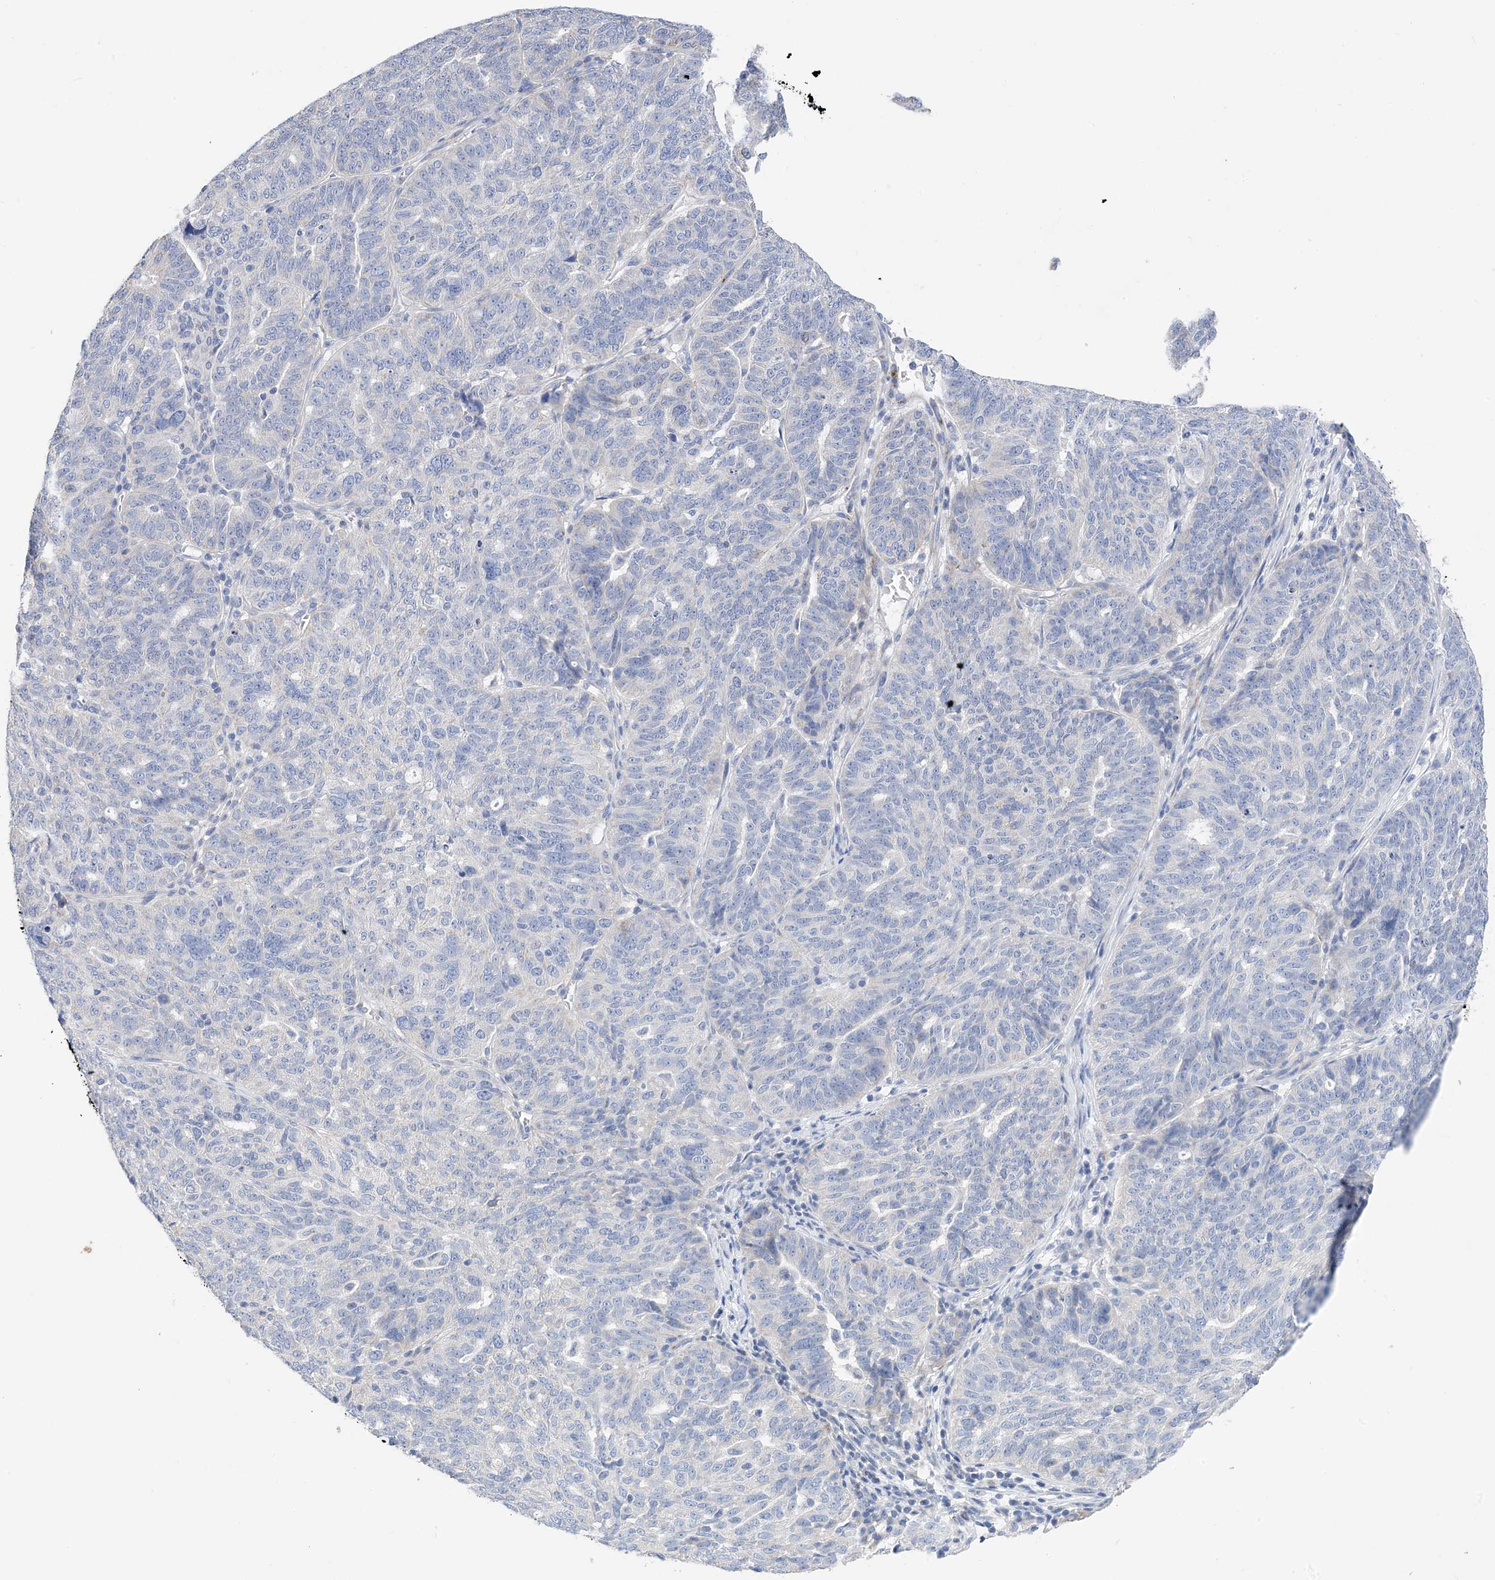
{"staining": {"intensity": "negative", "quantity": "none", "location": "none"}, "tissue": "ovarian cancer", "cell_type": "Tumor cells", "image_type": "cancer", "snomed": [{"axis": "morphology", "description": "Cystadenocarcinoma, serous, NOS"}, {"axis": "topography", "description": "Ovary"}], "caption": "An image of human ovarian serous cystadenocarcinoma is negative for staining in tumor cells.", "gene": "PLK4", "patient": {"sex": "female", "age": 59}}